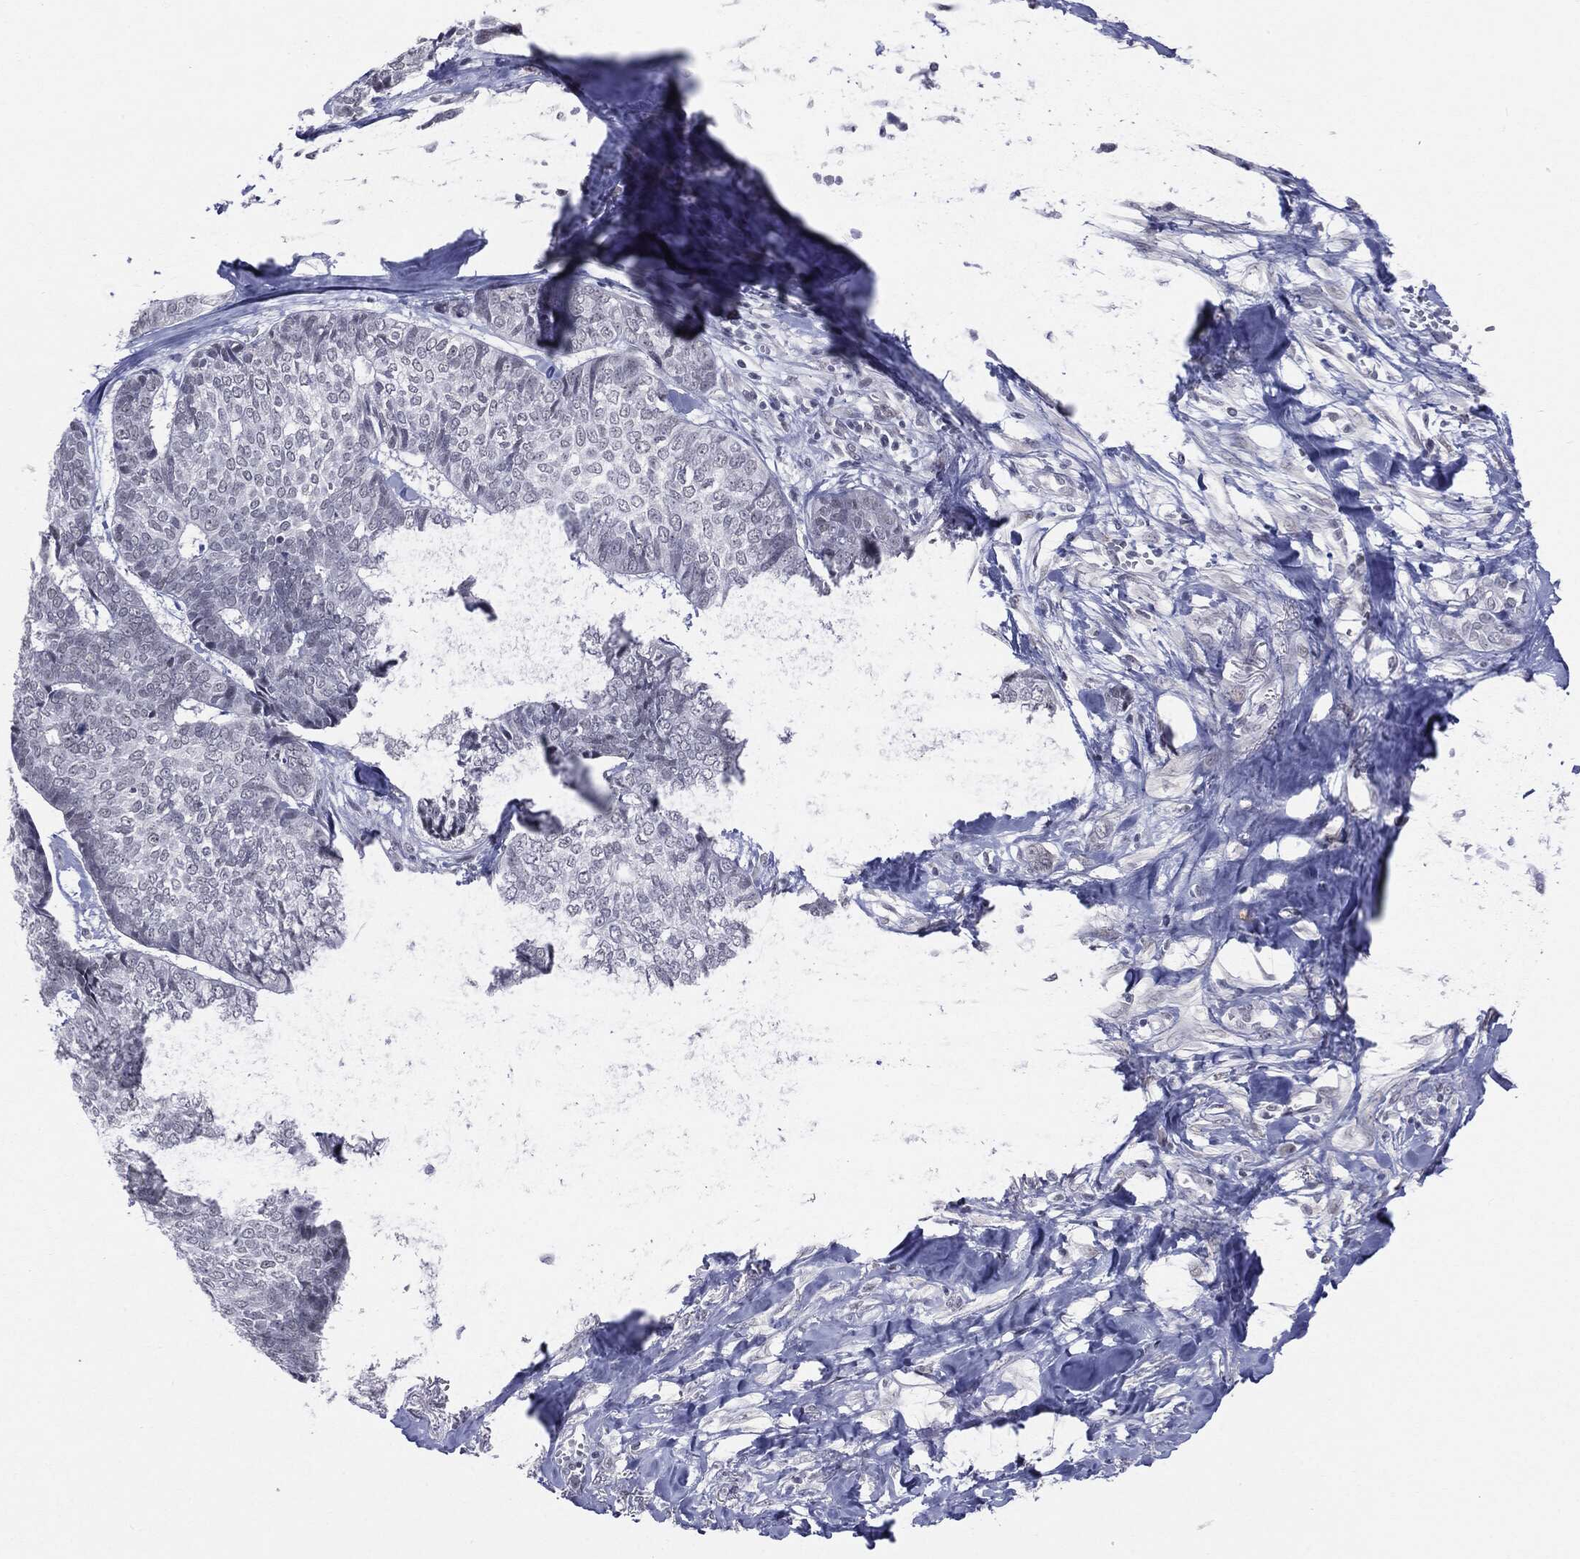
{"staining": {"intensity": "negative", "quantity": "none", "location": "none"}, "tissue": "skin cancer", "cell_type": "Tumor cells", "image_type": "cancer", "snomed": [{"axis": "morphology", "description": "Basal cell carcinoma"}, {"axis": "topography", "description": "Skin"}], "caption": "Immunohistochemistry of human skin basal cell carcinoma demonstrates no expression in tumor cells. Brightfield microscopy of immunohistochemistry (IHC) stained with DAB (brown) and hematoxylin (blue), captured at high magnification.", "gene": "SLC5A5", "patient": {"sex": "male", "age": 86}}